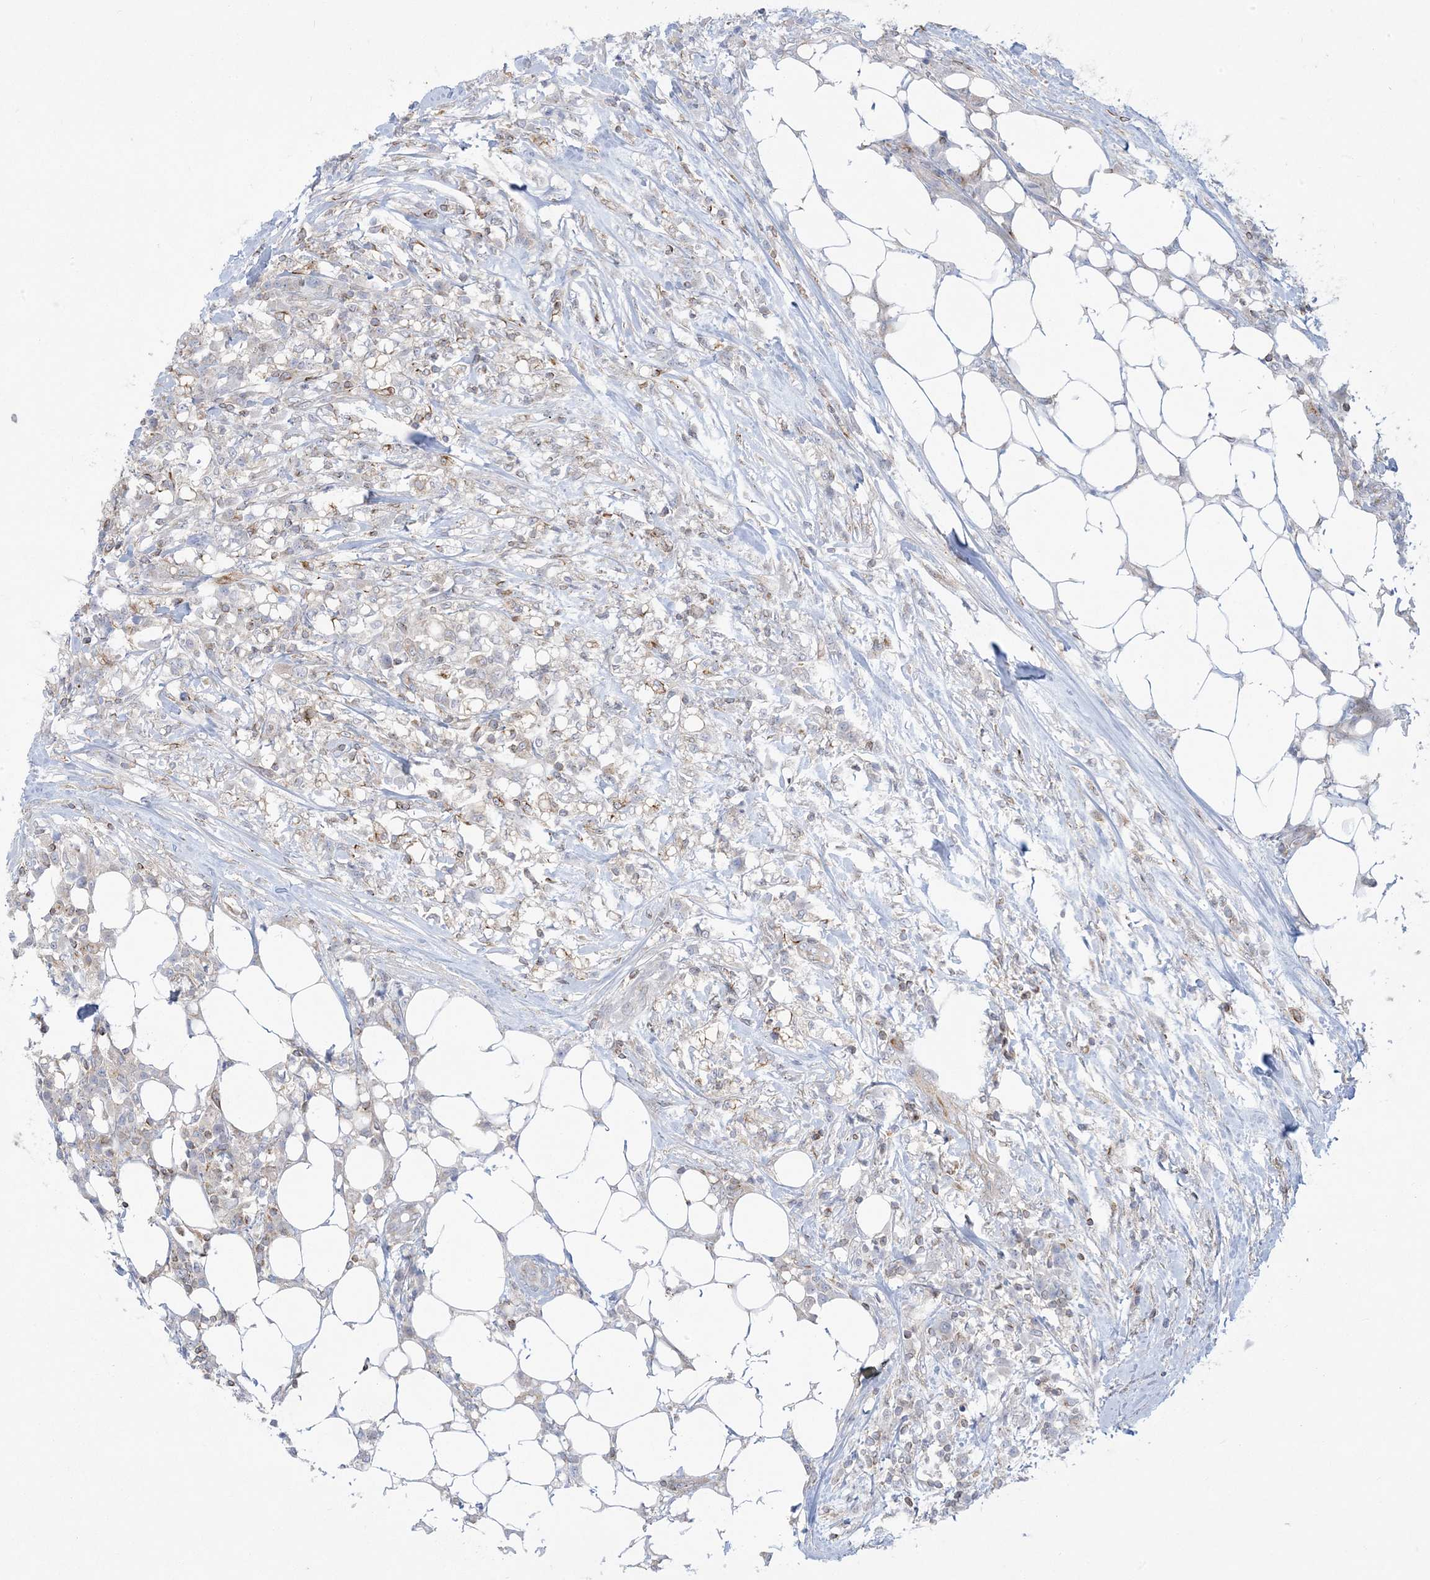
{"staining": {"intensity": "moderate", "quantity": "25%-75%", "location": "cytoplasmic/membranous"}, "tissue": "colorectal cancer", "cell_type": "Tumor cells", "image_type": "cancer", "snomed": [{"axis": "morphology", "description": "Adenocarcinoma, NOS"}, {"axis": "topography", "description": "Colon"}], "caption": "The immunohistochemical stain shows moderate cytoplasmic/membranous staining in tumor cells of colorectal cancer (adenocarcinoma) tissue.", "gene": "SLAMF9", "patient": {"sex": "male", "age": 71}}